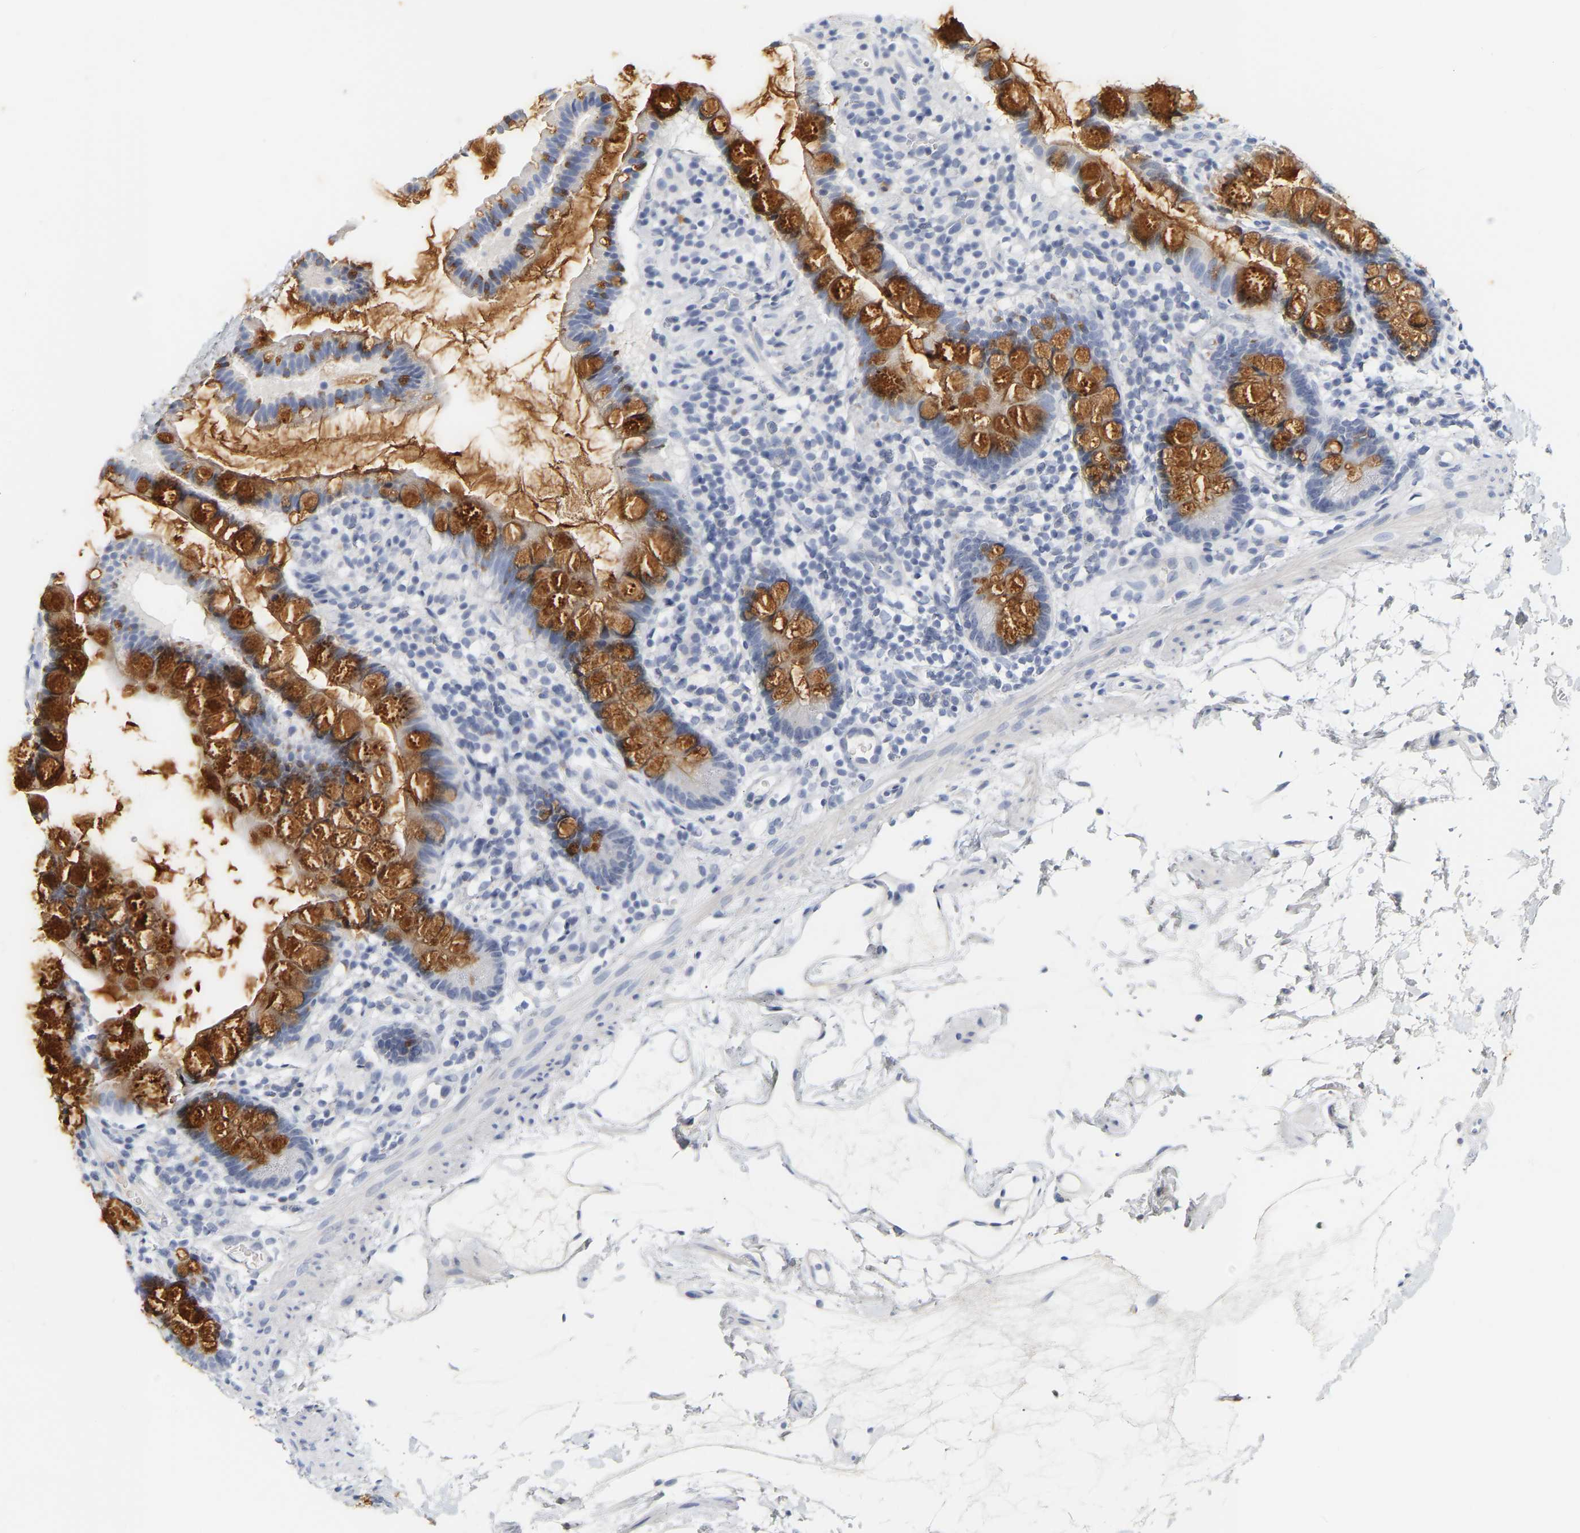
{"staining": {"intensity": "strong", "quantity": "25%-75%", "location": "cytoplasmic/membranous"}, "tissue": "small intestine", "cell_type": "Glandular cells", "image_type": "normal", "snomed": [{"axis": "morphology", "description": "Normal tissue, NOS"}, {"axis": "topography", "description": "Small intestine"}], "caption": "A histopathology image of human small intestine stained for a protein displays strong cytoplasmic/membranous brown staining in glandular cells.", "gene": "GNAS", "patient": {"sex": "female", "age": 84}}